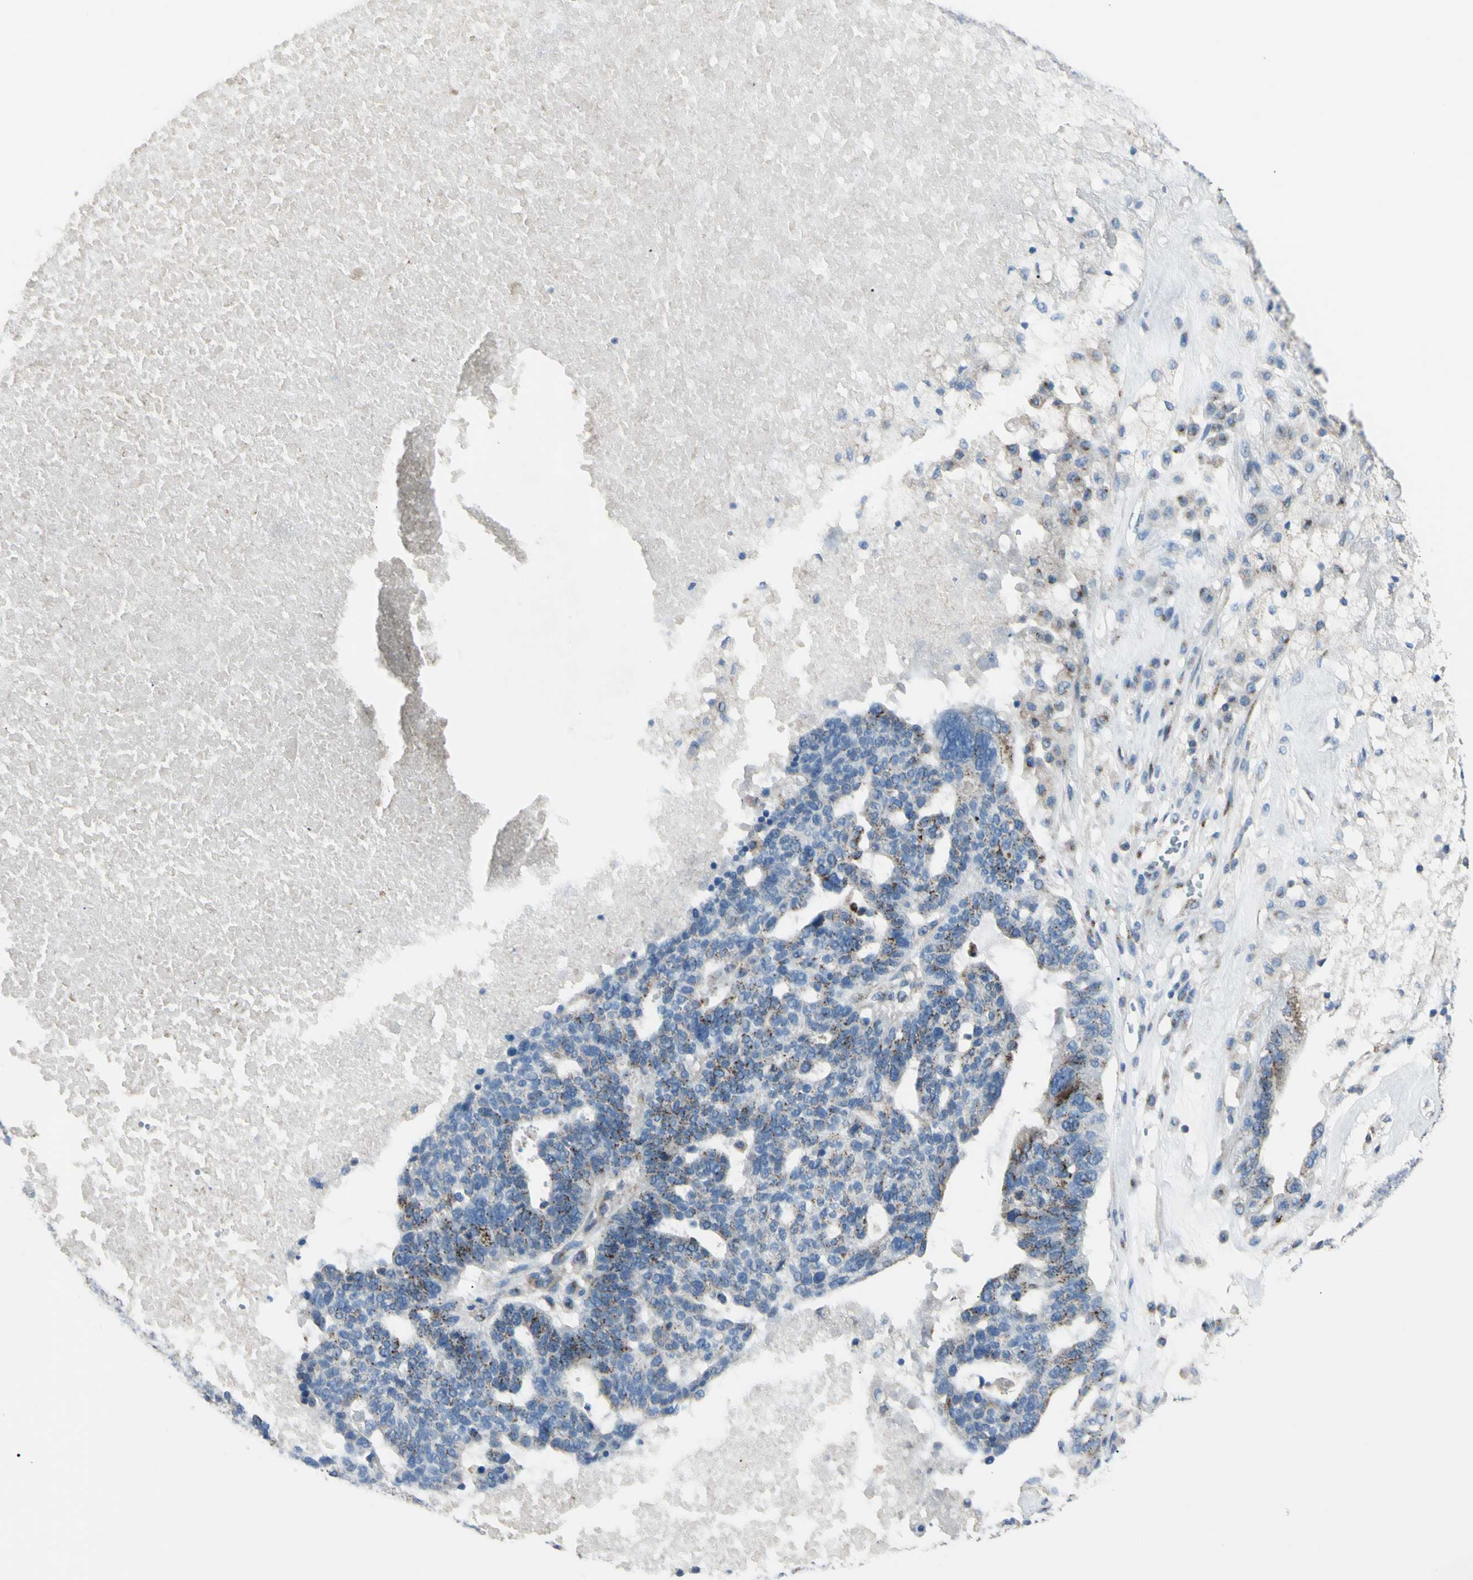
{"staining": {"intensity": "moderate", "quantity": "25%-75%", "location": "cytoplasmic/membranous"}, "tissue": "ovarian cancer", "cell_type": "Tumor cells", "image_type": "cancer", "snomed": [{"axis": "morphology", "description": "Cystadenocarcinoma, serous, NOS"}, {"axis": "topography", "description": "Ovary"}], "caption": "Moderate cytoplasmic/membranous staining is present in approximately 25%-75% of tumor cells in ovarian cancer (serous cystadenocarcinoma).", "gene": "B4GALT3", "patient": {"sex": "female", "age": 59}}